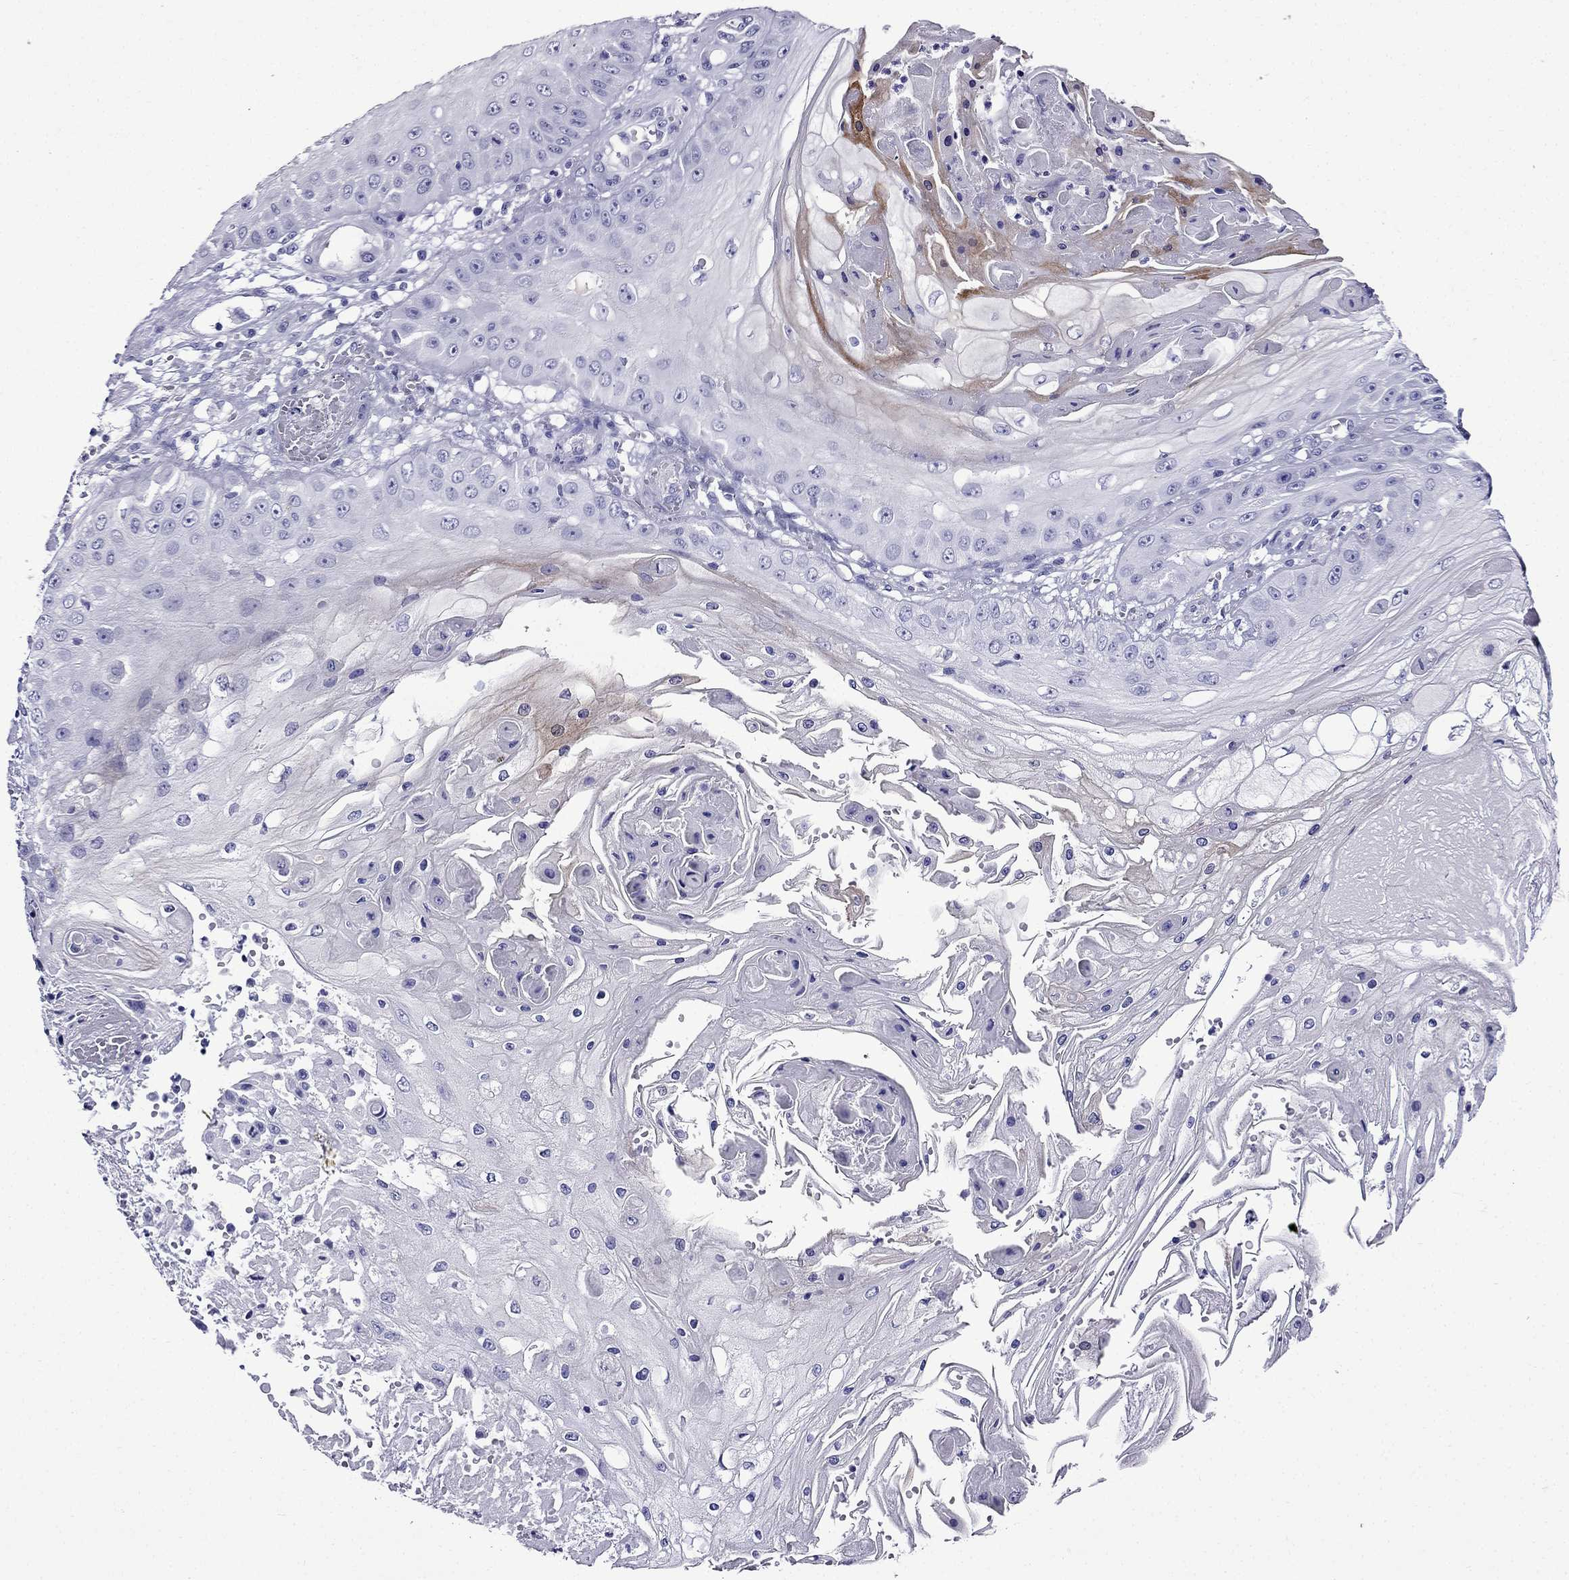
{"staining": {"intensity": "negative", "quantity": "none", "location": "none"}, "tissue": "skin cancer", "cell_type": "Tumor cells", "image_type": "cancer", "snomed": [{"axis": "morphology", "description": "Squamous cell carcinoma, NOS"}, {"axis": "topography", "description": "Skin"}], "caption": "Tumor cells show no significant protein expression in skin cancer (squamous cell carcinoma). (DAB immunohistochemistry (IHC) visualized using brightfield microscopy, high magnification).", "gene": "ERC2", "patient": {"sex": "male", "age": 70}}